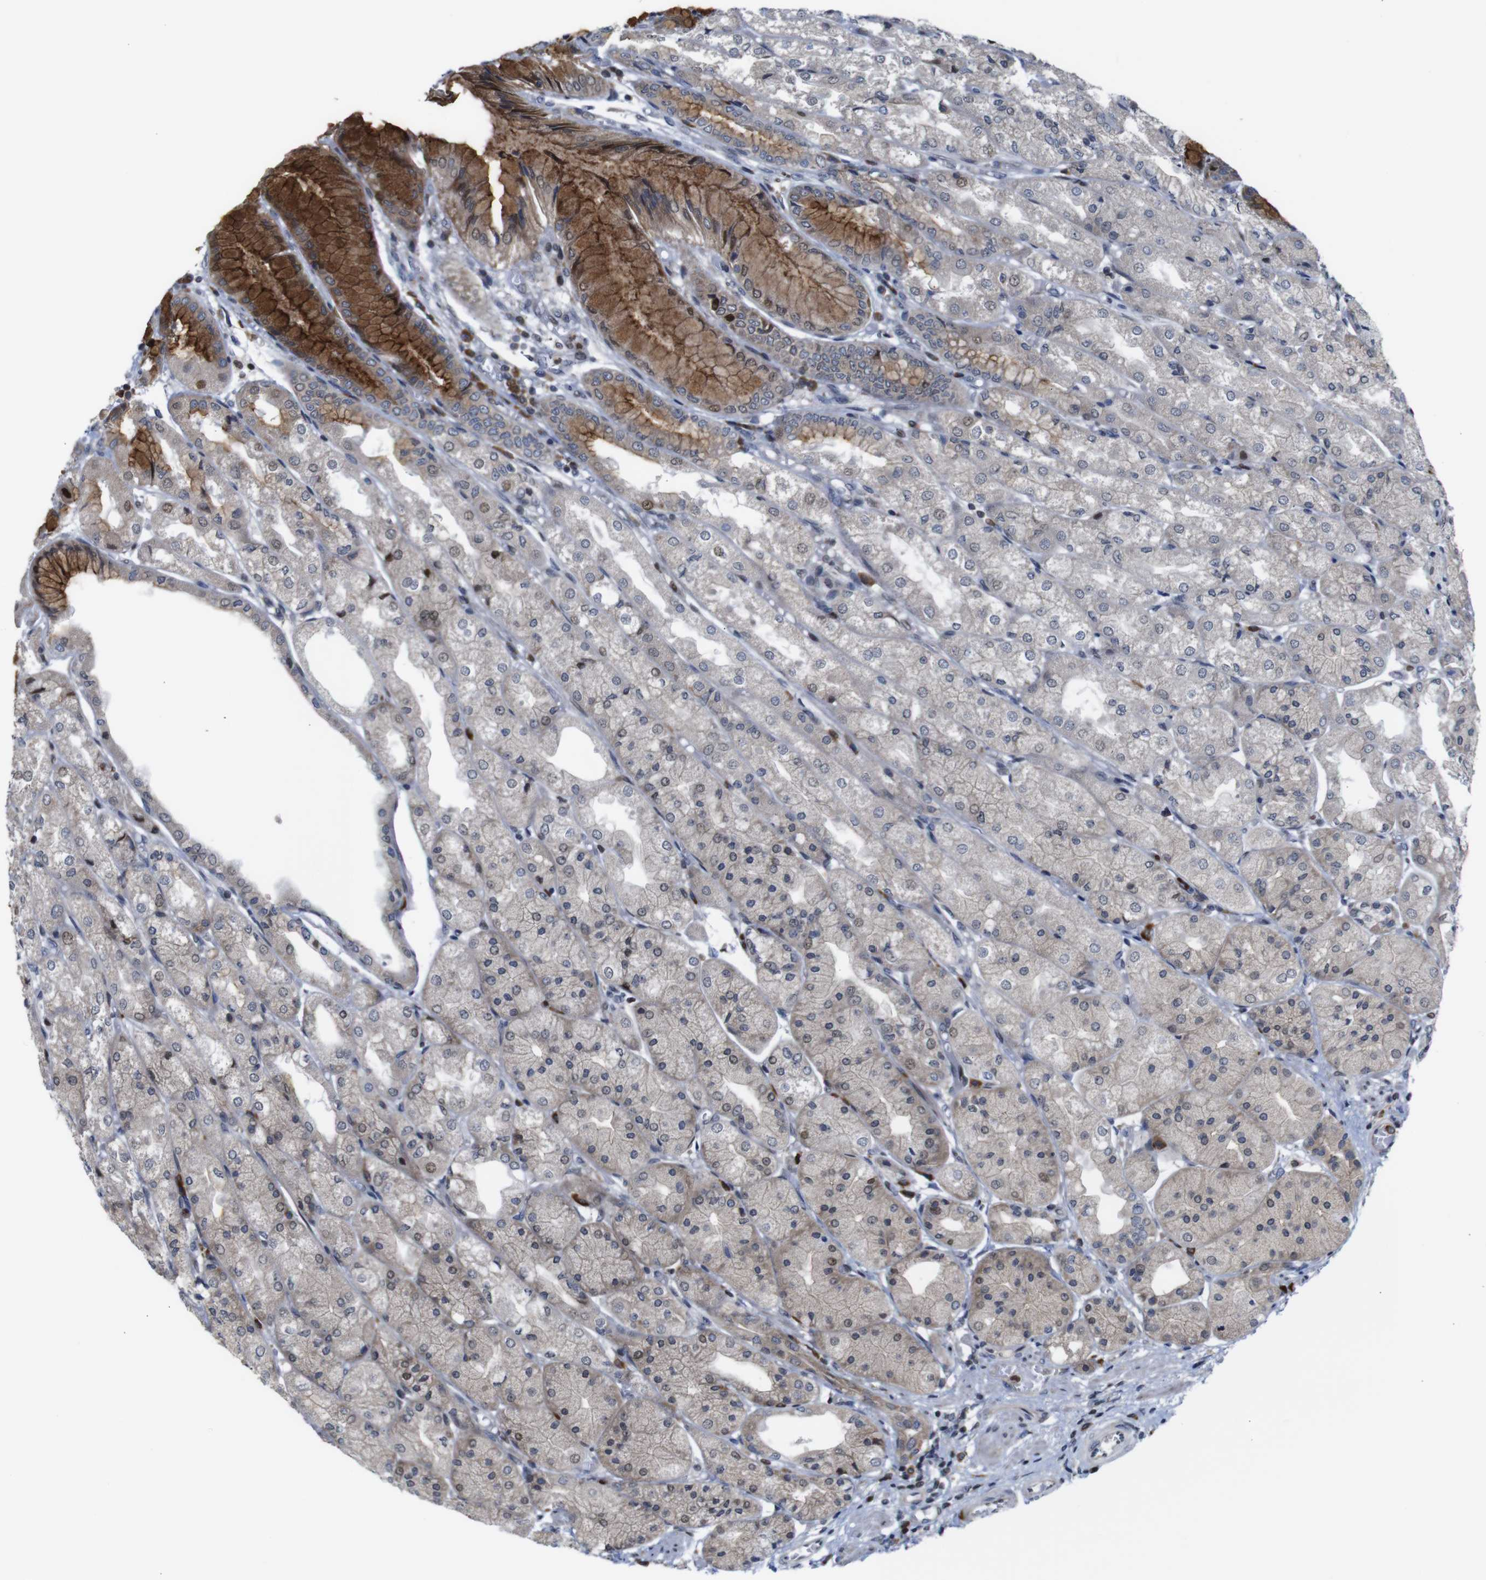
{"staining": {"intensity": "strong", "quantity": "25%-75%", "location": "cytoplasmic/membranous"}, "tissue": "stomach", "cell_type": "Glandular cells", "image_type": "normal", "snomed": [{"axis": "morphology", "description": "Normal tissue, NOS"}, {"axis": "topography", "description": "Stomach, upper"}], "caption": "The immunohistochemical stain shows strong cytoplasmic/membranous staining in glandular cells of normal stomach. (Stains: DAB in brown, nuclei in blue, Microscopy: brightfield microscopy at high magnification).", "gene": "PTPN1", "patient": {"sex": "male", "age": 72}}